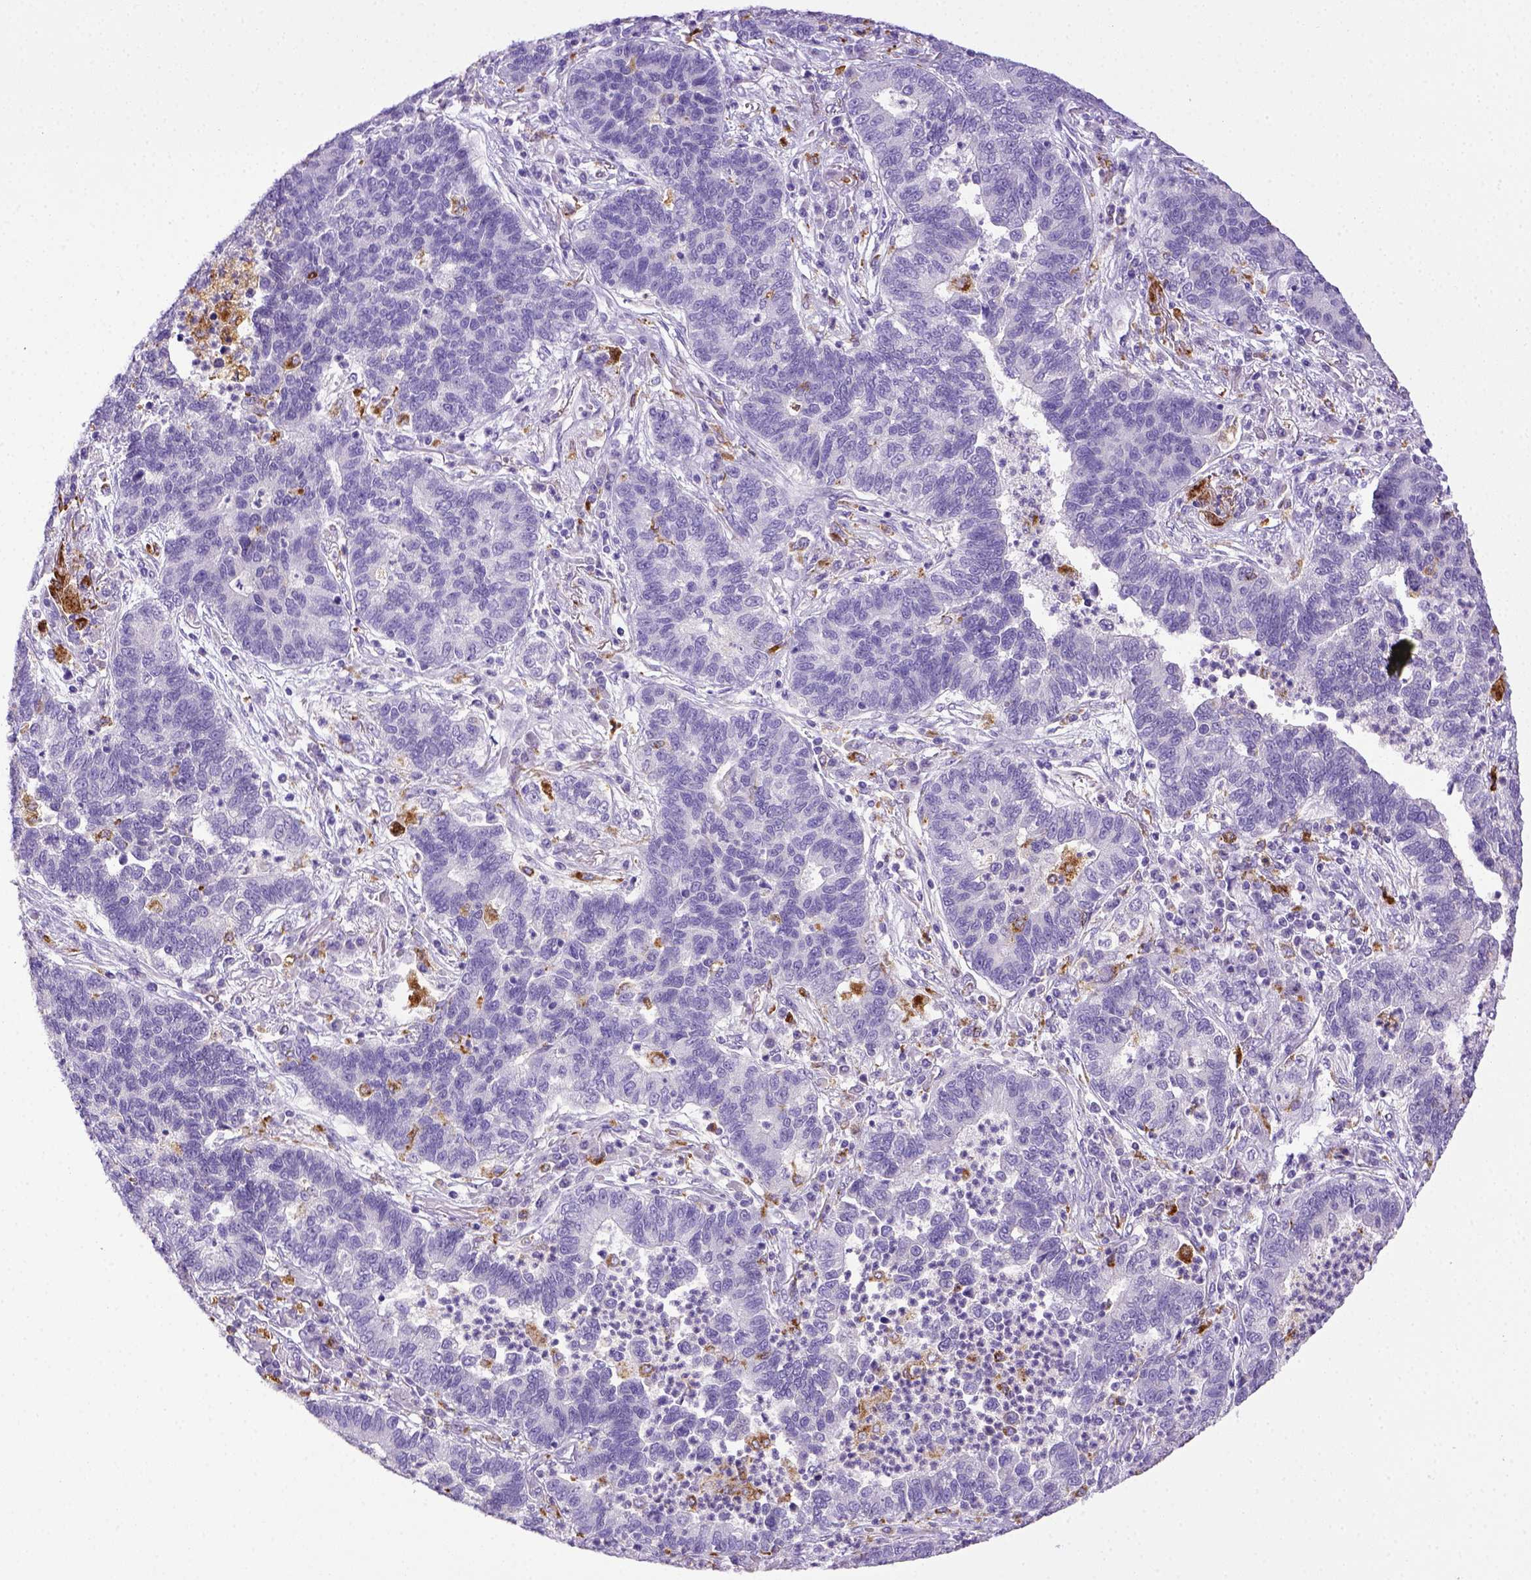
{"staining": {"intensity": "negative", "quantity": "none", "location": "none"}, "tissue": "lung cancer", "cell_type": "Tumor cells", "image_type": "cancer", "snomed": [{"axis": "morphology", "description": "Adenocarcinoma, NOS"}, {"axis": "topography", "description": "Lung"}], "caption": "The IHC photomicrograph has no significant positivity in tumor cells of adenocarcinoma (lung) tissue.", "gene": "CD68", "patient": {"sex": "female", "age": 57}}